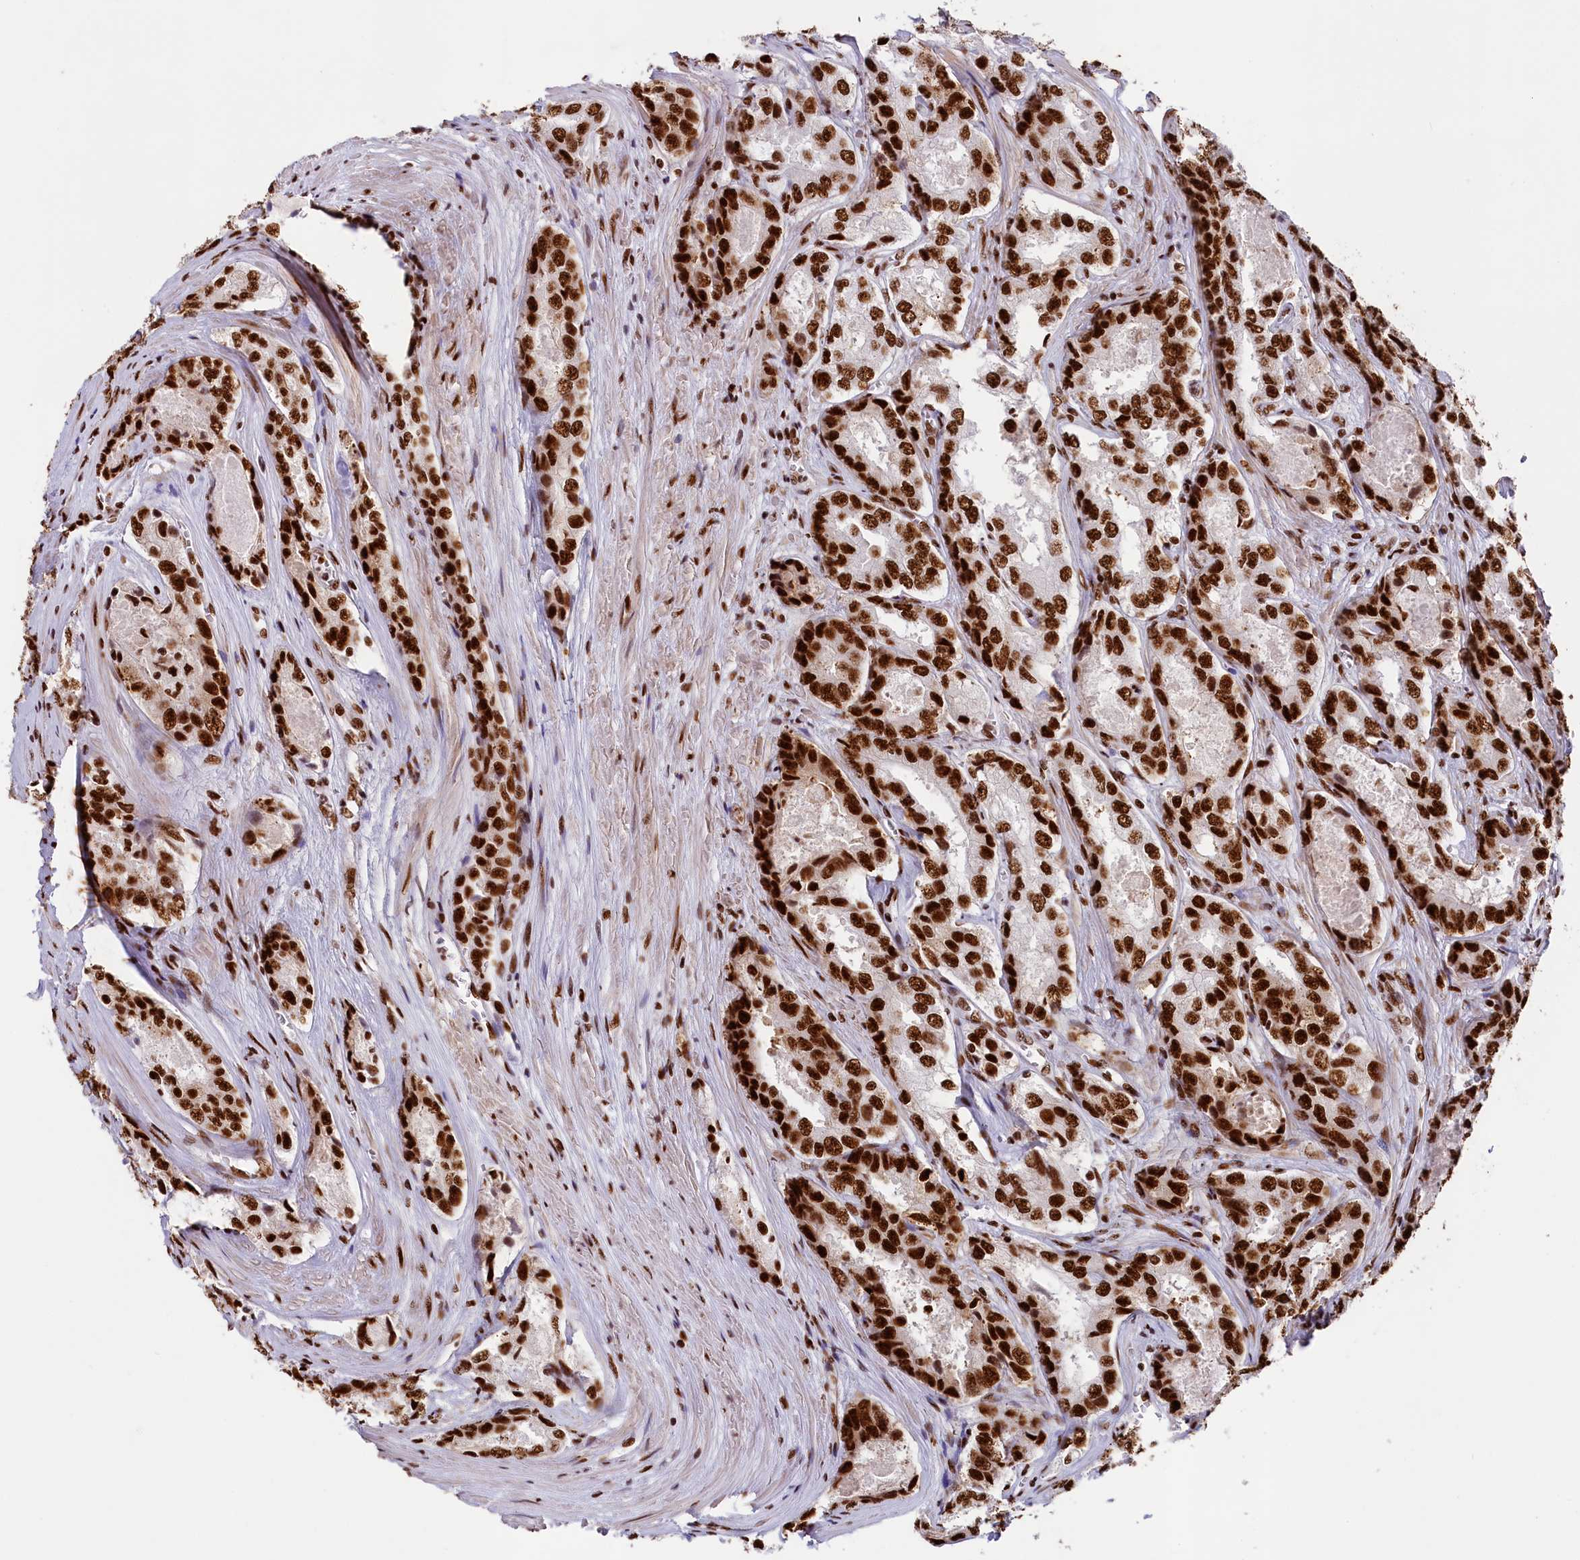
{"staining": {"intensity": "strong", "quantity": ">75%", "location": "nuclear"}, "tissue": "prostate cancer", "cell_type": "Tumor cells", "image_type": "cancer", "snomed": [{"axis": "morphology", "description": "Adenocarcinoma, Low grade"}, {"axis": "topography", "description": "Prostate"}], "caption": "Protein analysis of prostate cancer tissue exhibits strong nuclear expression in approximately >75% of tumor cells.", "gene": "SNRNP70", "patient": {"sex": "male", "age": 68}}